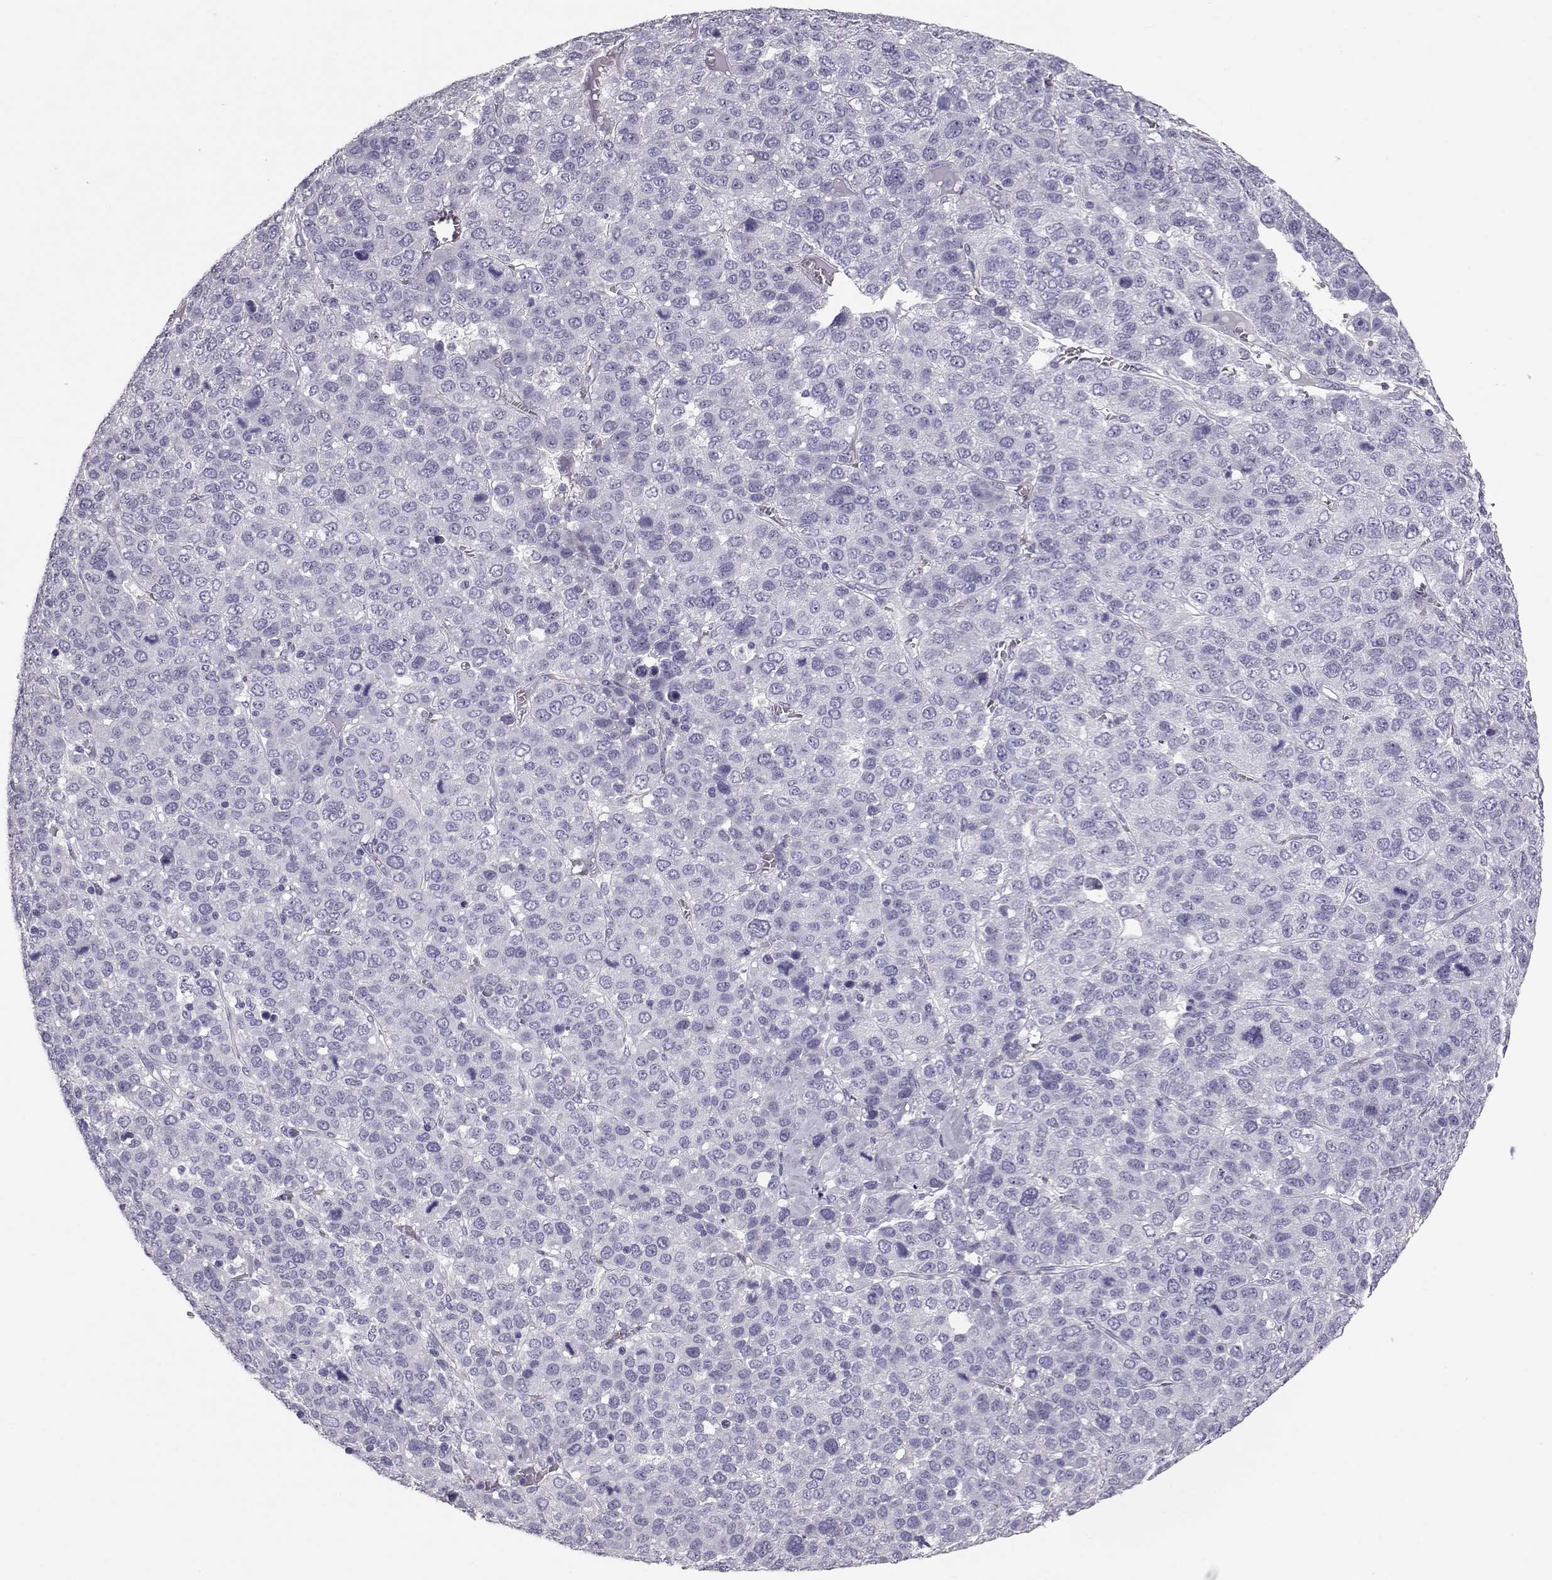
{"staining": {"intensity": "negative", "quantity": "none", "location": "none"}, "tissue": "liver cancer", "cell_type": "Tumor cells", "image_type": "cancer", "snomed": [{"axis": "morphology", "description": "Carcinoma, Hepatocellular, NOS"}, {"axis": "topography", "description": "Liver"}], "caption": "High magnification brightfield microscopy of liver cancer stained with DAB (brown) and counterstained with hematoxylin (blue): tumor cells show no significant expression.", "gene": "RD3", "patient": {"sex": "male", "age": 69}}